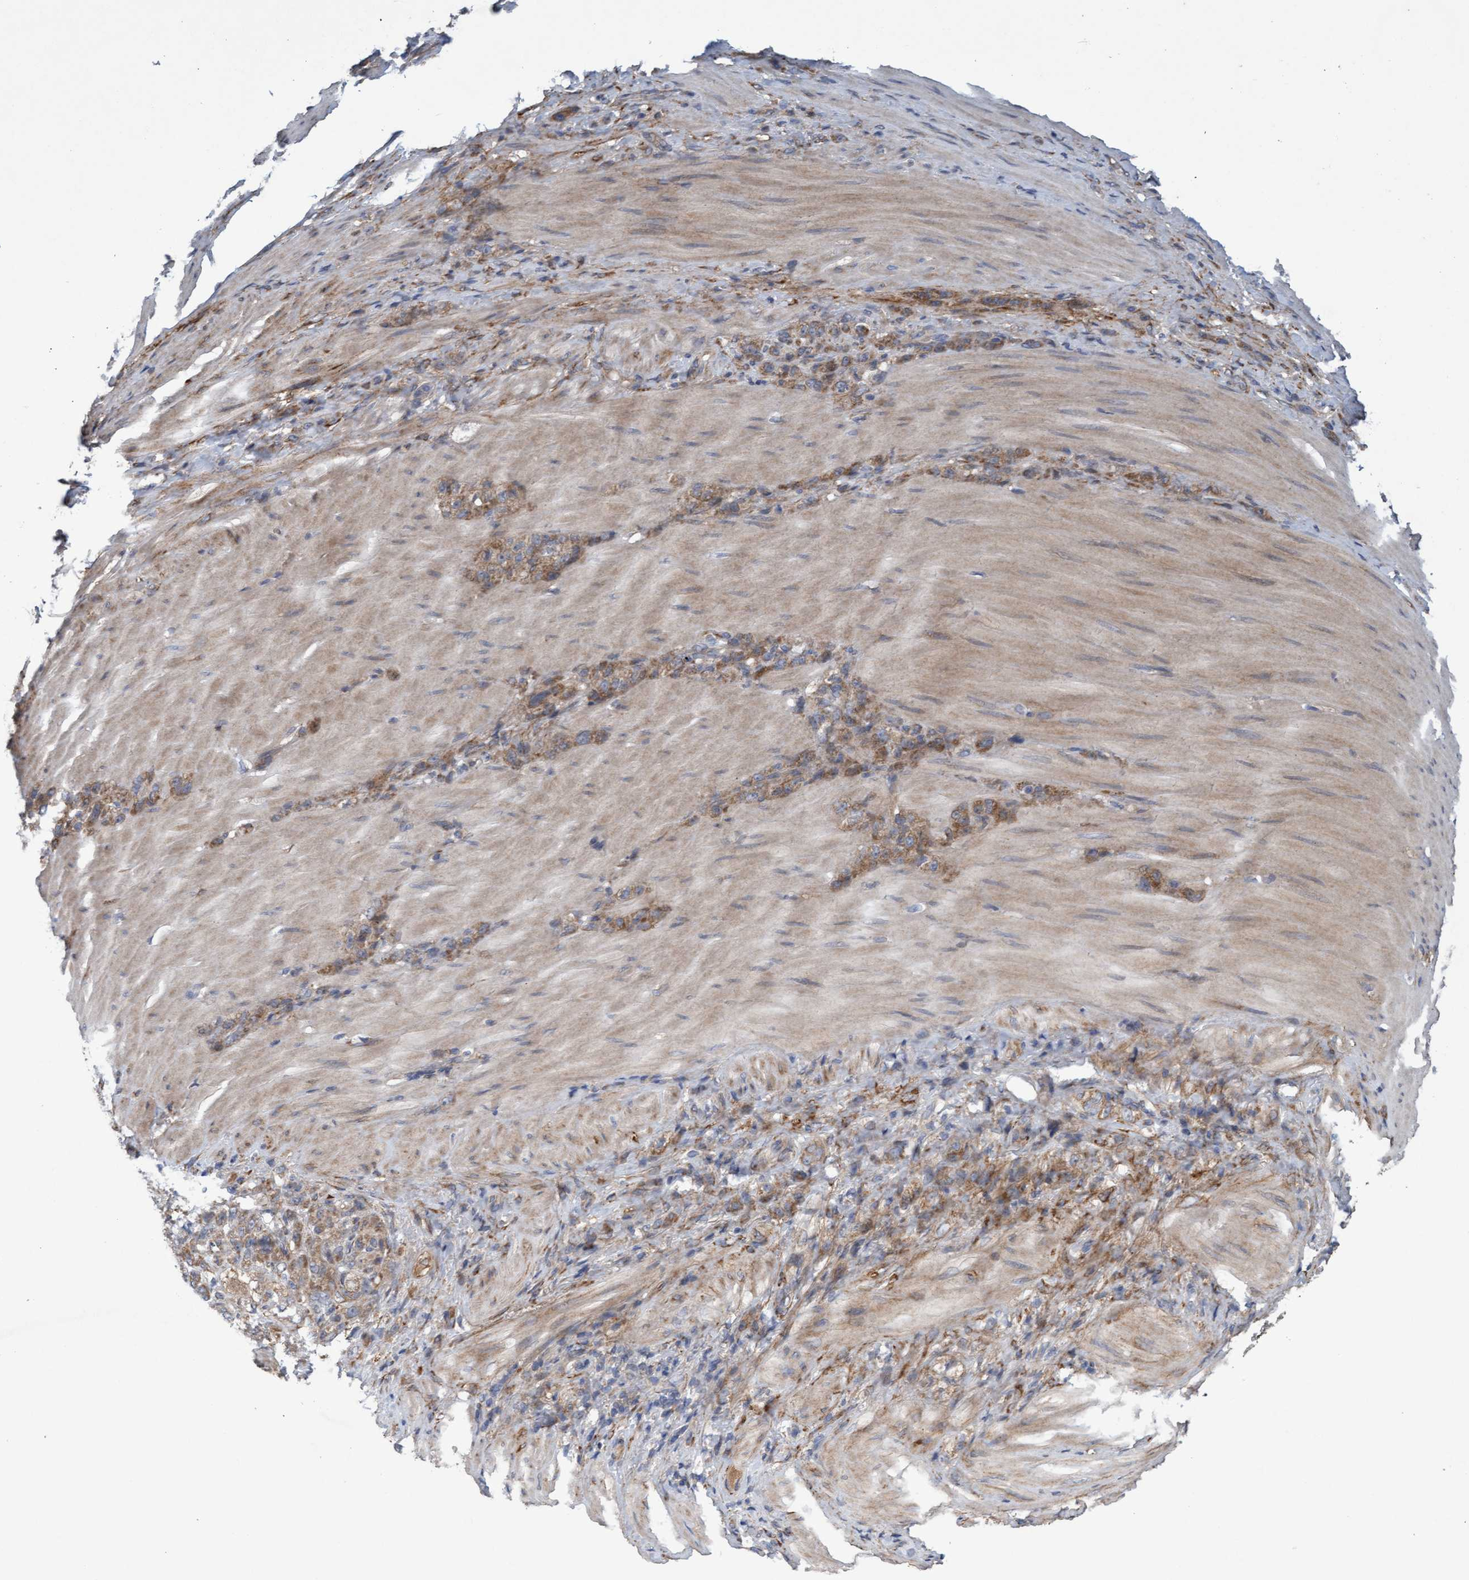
{"staining": {"intensity": "moderate", "quantity": ">75%", "location": "cytoplasmic/membranous"}, "tissue": "stomach cancer", "cell_type": "Tumor cells", "image_type": "cancer", "snomed": [{"axis": "morphology", "description": "Normal tissue, NOS"}, {"axis": "morphology", "description": "Adenocarcinoma, NOS"}, {"axis": "topography", "description": "Stomach"}], "caption": "Adenocarcinoma (stomach) stained for a protein (brown) demonstrates moderate cytoplasmic/membranous positive positivity in about >75% of tumor cells.", "gene": "DDHD2", "patient": {"sex": "male", "age": 82}}